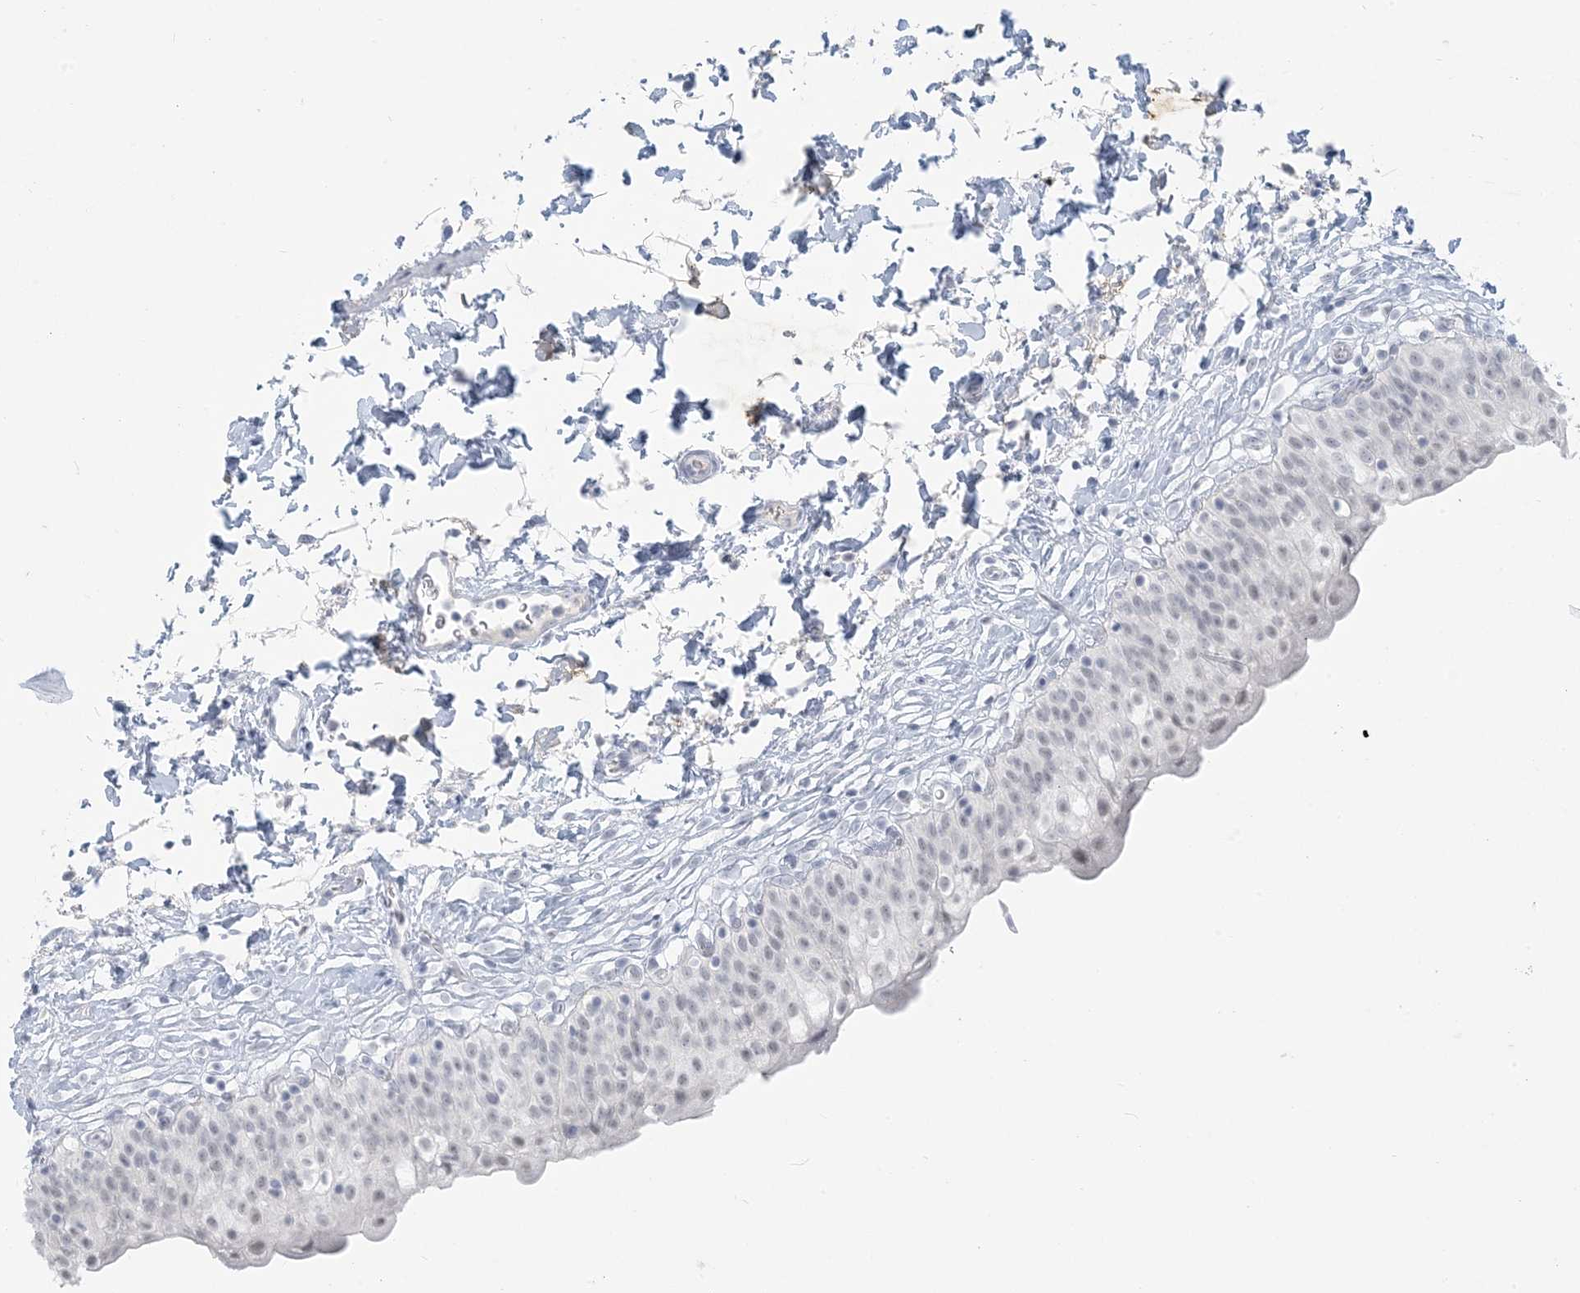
{"staining": {"intensity": "weak", "quantity": "25%-75%", "location": "nuclear"}, "tissue": "urinary bladder", "cell_type": "Urothelial cells", "image_type": "normal", "snomed": [{"axis": "morphology", "description": "Normal tissue, NOS"}, {"axis": "topography", "description": "Urinary bladder"}], "caption": "IHC photomicrograph of normal human urinary bladder stained for a protein (brown), which exhibits low levels of weak nuclear positivity in about 25%-75% of urothelial cells.", "gene": "SCML1", "patient": {"sex": "male", "age": 55}}